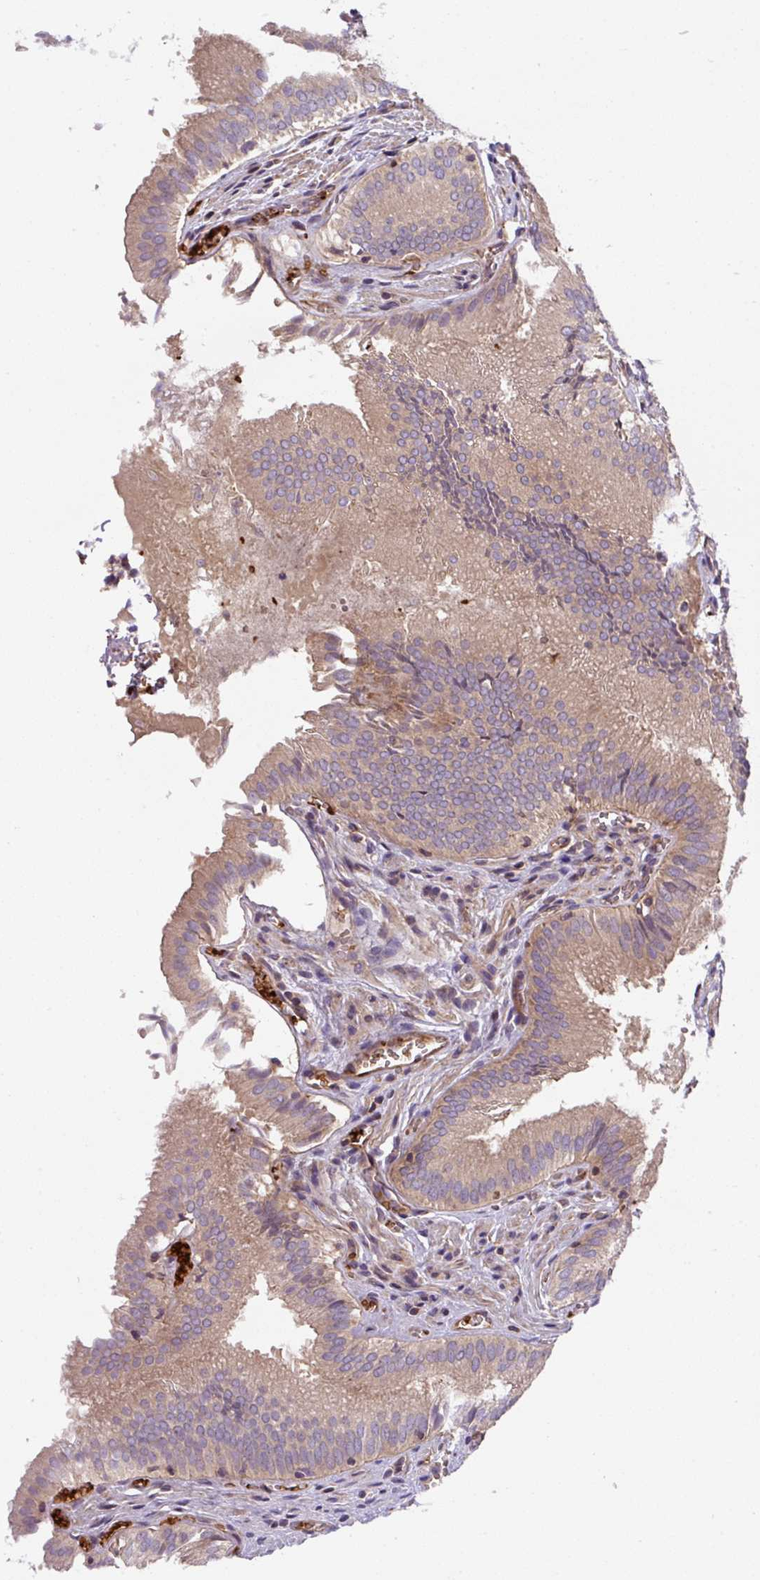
{"staining": {"intensity": "moderate", "quantity": "25%-75%", "location": "cytoplasmic/membranous"}, "tissue": "gallbladder", "cell_type": "Glandular cells", "image_type": "normal", "snomed": [{"axis": "morphology", "description": "Normal tissue, NOS"}, {"axis": "topography", "description": "Gallbladder"}, {"axis": "topography", "description": "Peripheral nerve tissue"}], "caption": "The histopathology image shows staining of unremarkable gallbladder, revealing moderate cytoplasmic/membranous protein expression (brown color) within glandular cells. (IHC, brightfield microscopy, high magnification).", "gene": "APOBEC3D", "patient": {"sex": "male", "age": 17}}